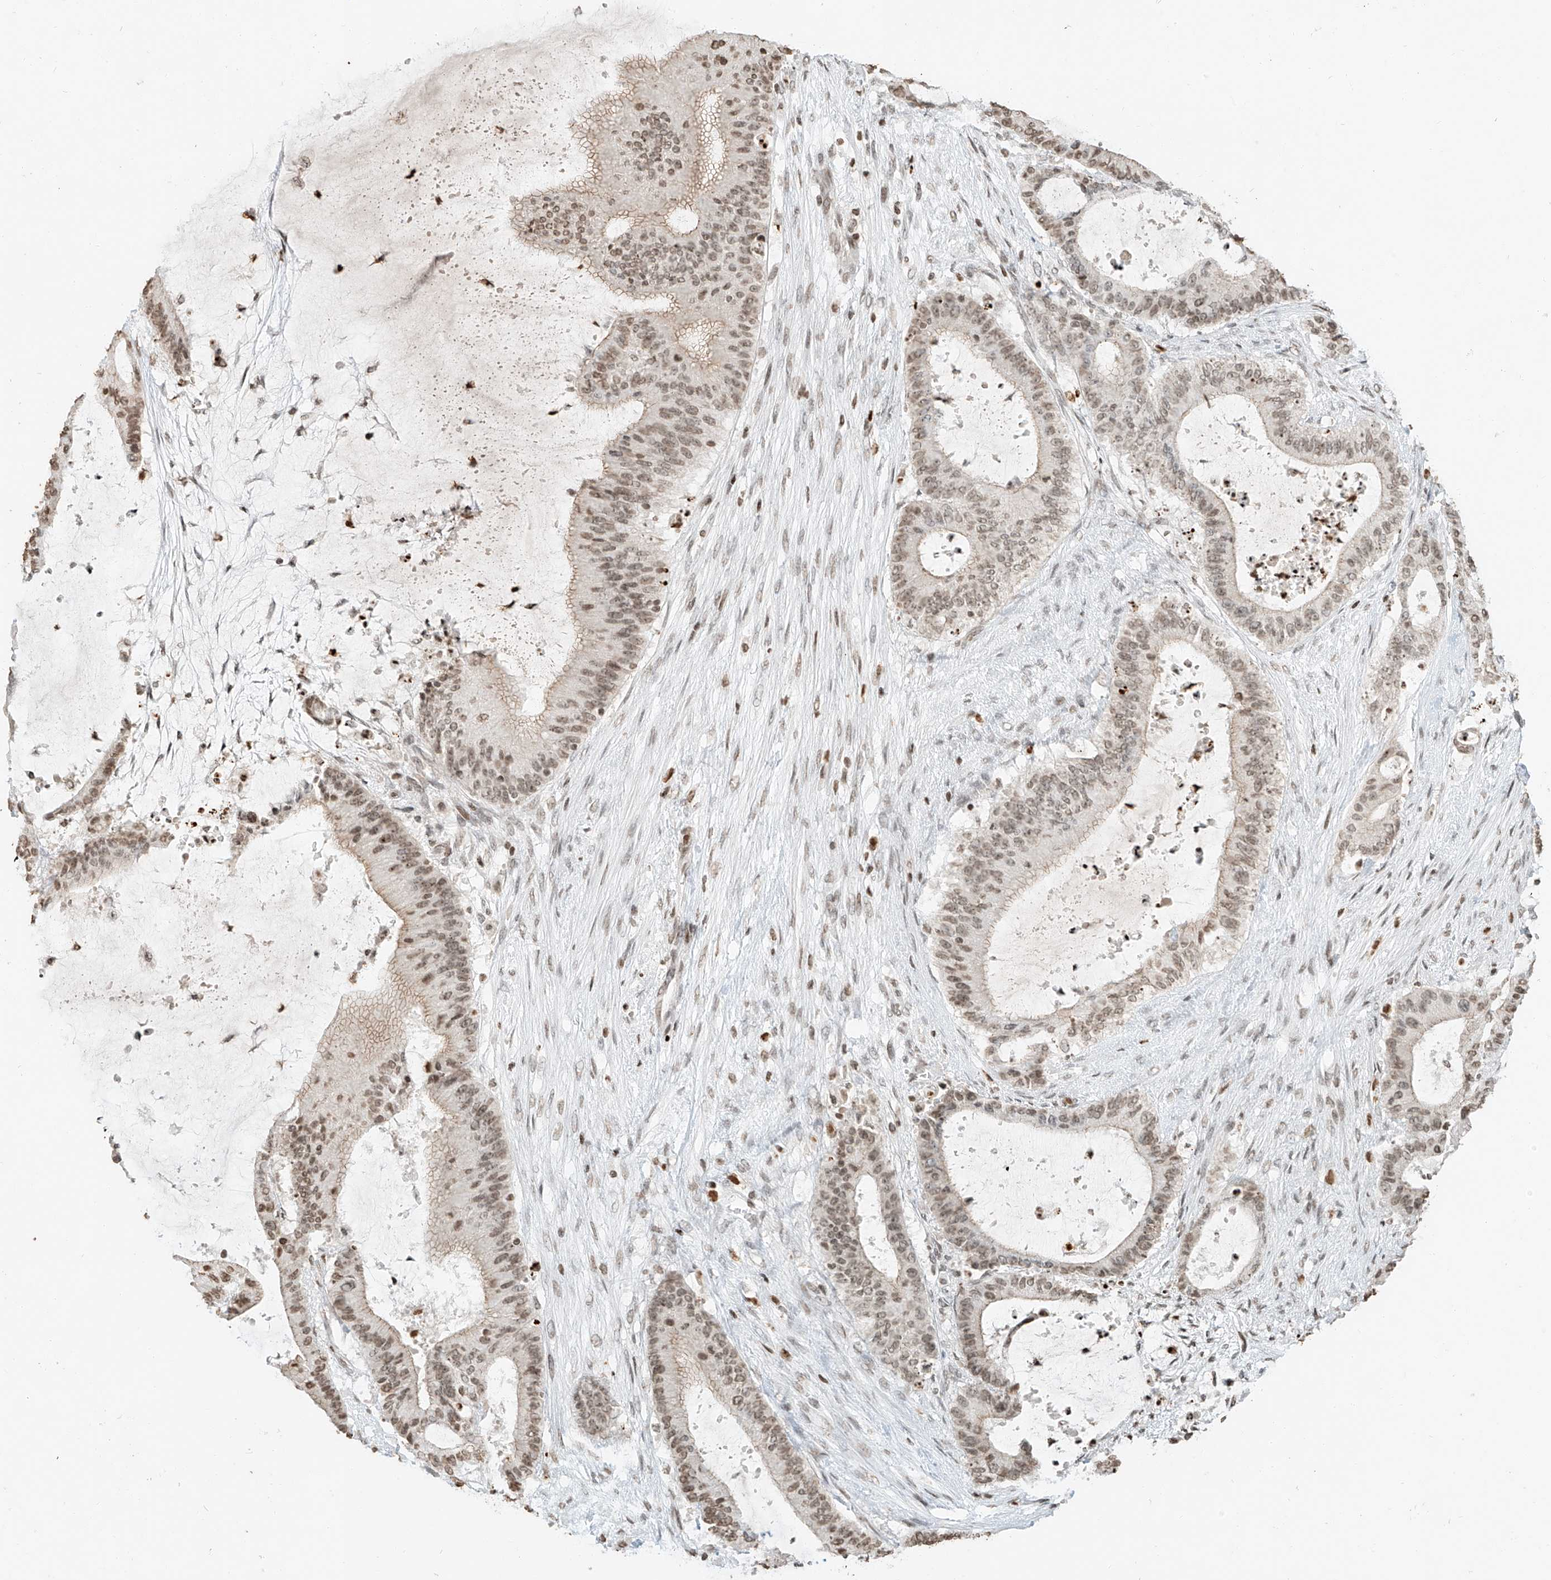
{"staining": {"intensity": "moderate", "quantity": ">75%", "location": "nuclear"}, "tissue": "liver cancer", "cell_type": "Tumor cells", "image_type": "cancer", "snomed": [{"axis": "morphology", "description": "Normal tissue, NOS"}, {"axis": "morphology", "description": "Cholangiocarcinoma"}, {"axis": "topography", "description": "Liver"}, {"axis": "topography", "description": "Peripheral nerve tissue"}], "caption": "Immunohistochemistry micrograph of cholangiocarcinoma (liver) stained for a protein (brown), which shows medium levels of moderate nuclear expression in about >75% of tumor cells.", "gene": "C17orf58", "patient": {"sex": "female", "age": 73}}